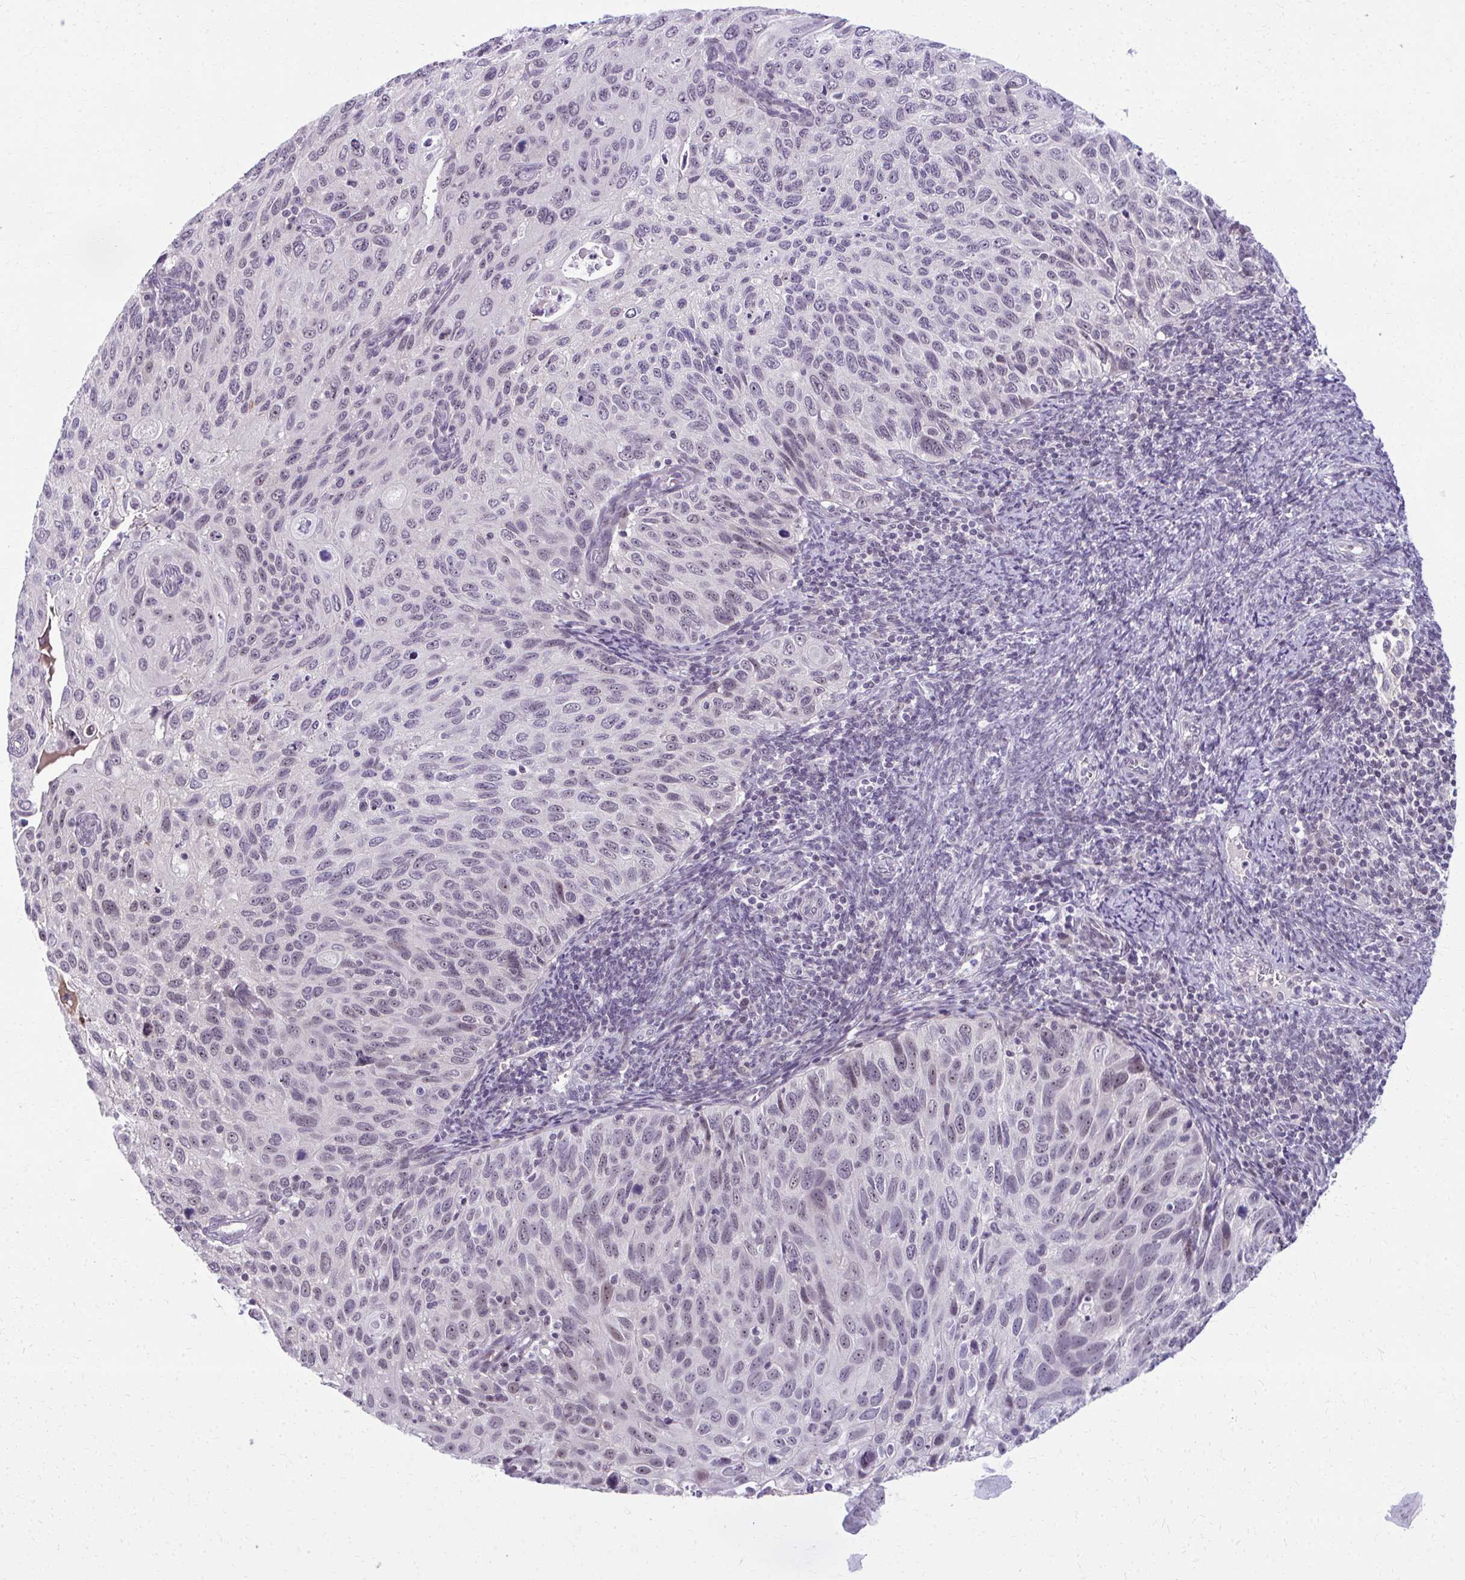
{"staining": {"intensity": "weak", "quantity": "<25%", "location": "nuclear"}, "tissue": "cervical cancer", "cell_type": "Tumor cells", "image_type": "cancer", "snomed": [{"axis": "morphology", "description": "Squamous cell carcinoma, NOS"}, {"axis": "topography", "description": "Cervix"}], "caption": "Tumor cells are negative for brown protein staining in squamous cell carcinoma (cervical).", "gene": "MAF1", "patient": {"sex": "female", "age": 70}}